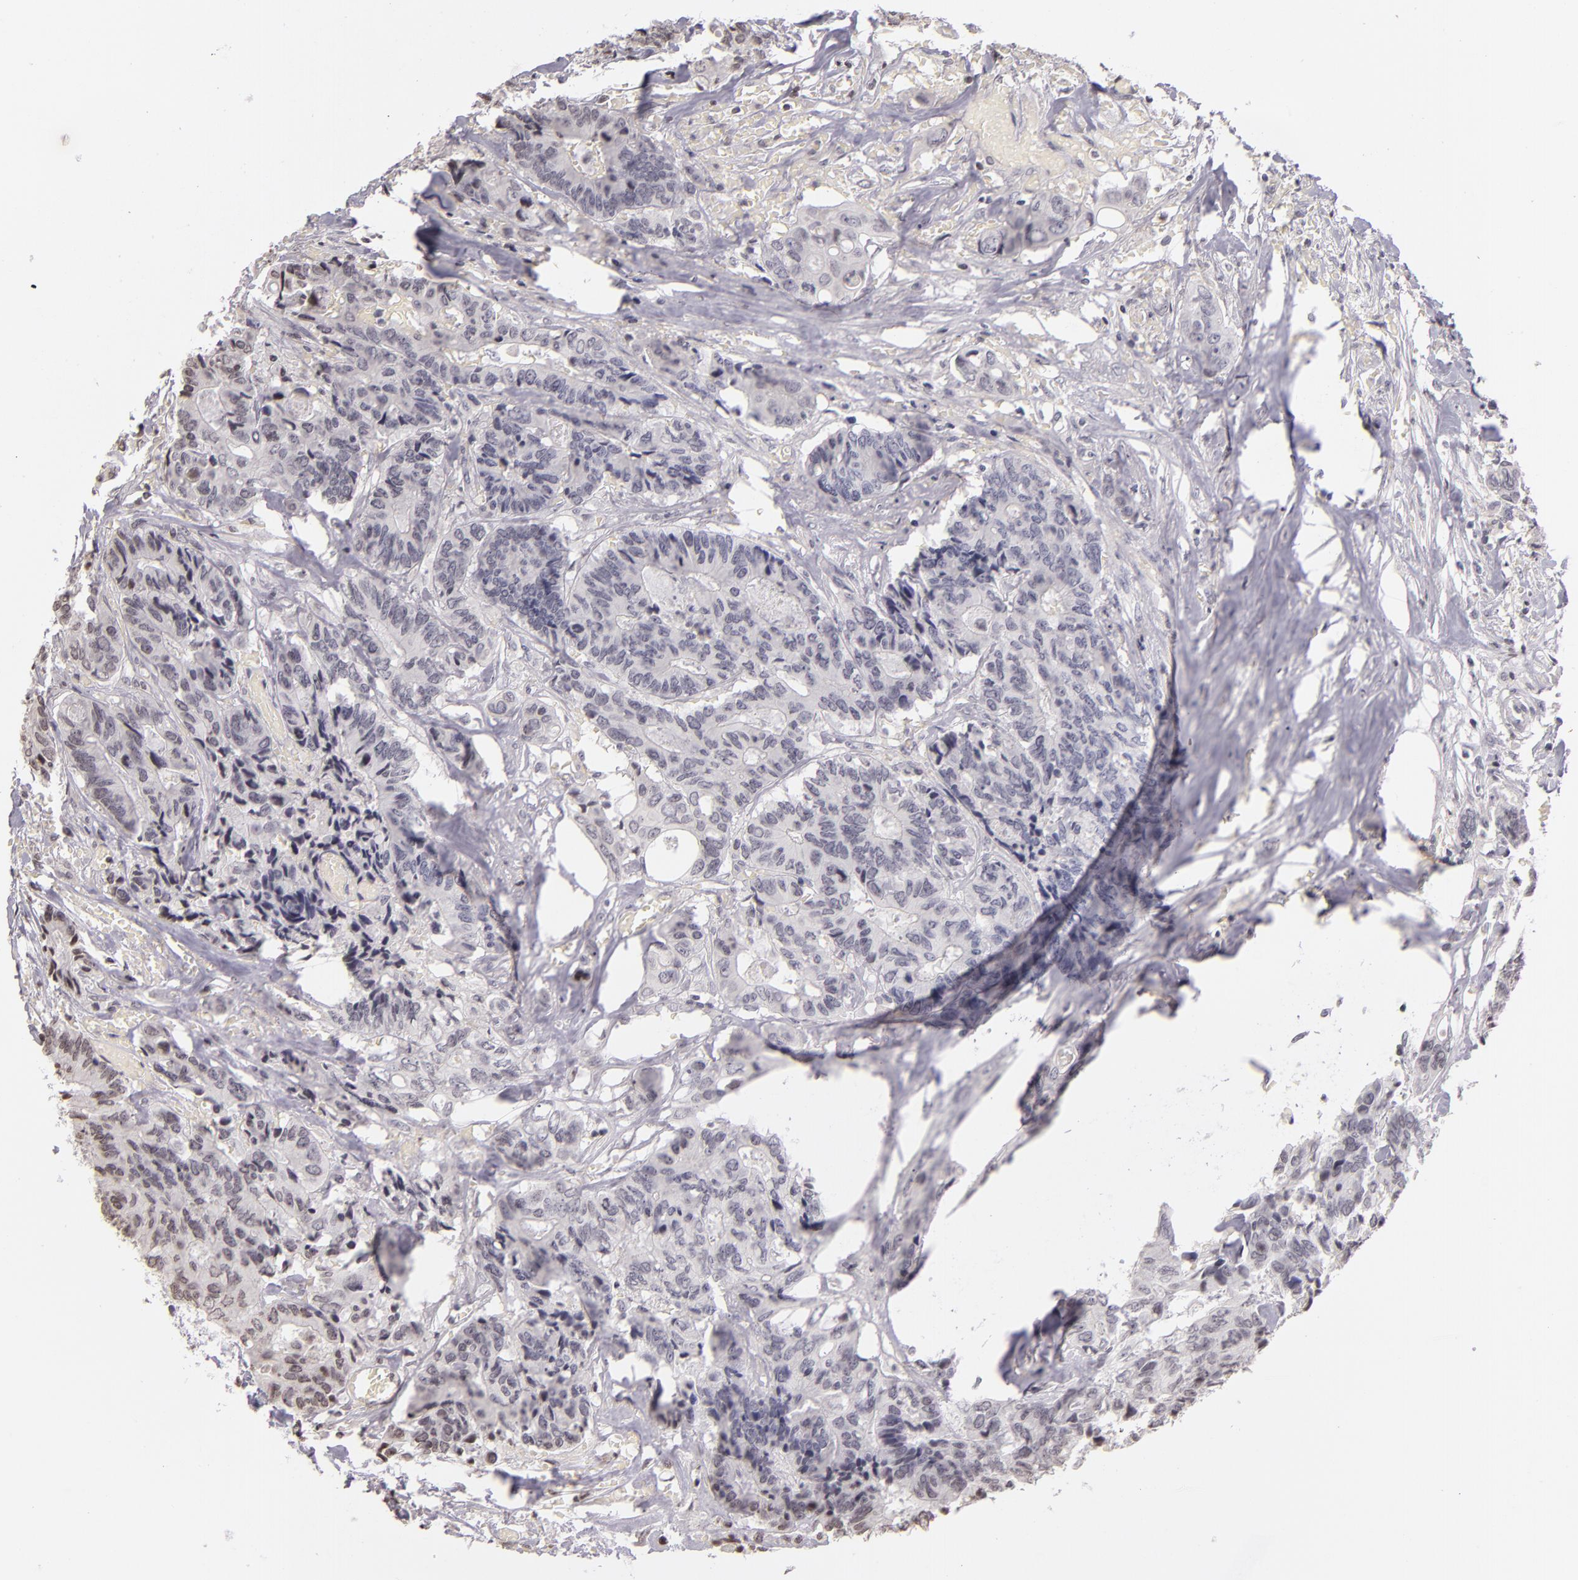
{"staining": {"intensity": "weak", "quantity": "<25%", "location": "nuclear"}, "tissue": "colorectal cancer", "cell_type": "Tumor cells", "image_type": "cancer", "snomed": [{"axis": "morphology", "description": "Adenocarcinoma, NOS"}, {"axis": "topography", "description": "Rectum"}], "caption": "An IHC image of adenocarcinoma (colorectal) is shown. There is no staining in tumor cells of adenocarcinoma (colorectal). (Stains: DAB (3,3'-diaminobenzidine) immunohistochemistry (IHC) with hematoxylin counter stain, Microscopy: brightfield microscopy at high magnification).", "gene": "CD40", "patient": {"sex": "male", "age": 55}}